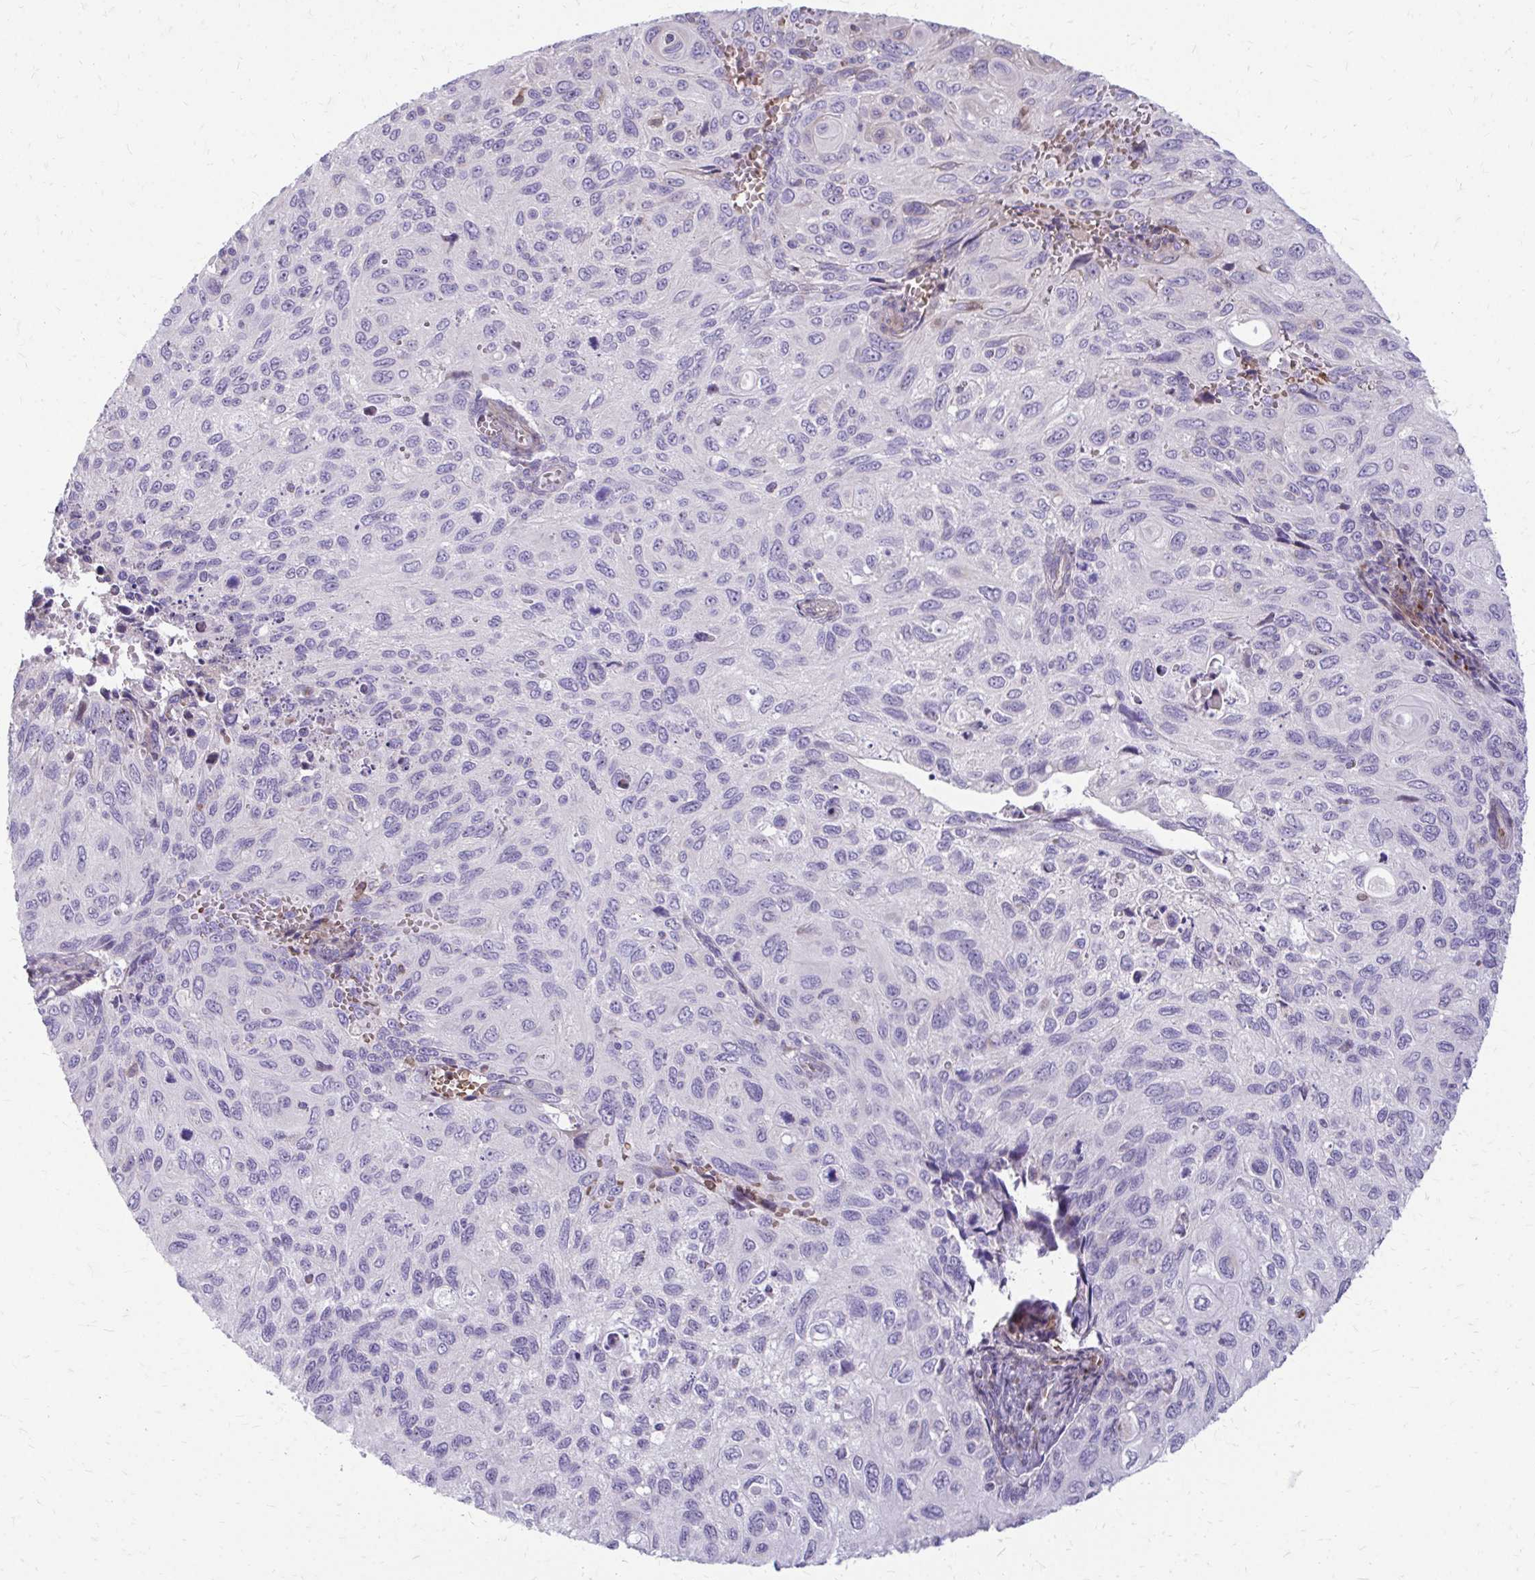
{"staining": {"intensity": "negative", "quantity": "none", "location": "none"}, "tissue": "cervical cancer", "cell_type": "Tumor cells", "image_type": "cancer", "snomed": [{"axis": "morphology", "description": "Squamous cell carcinoma, NOS"}, {"axis": "topography", "description": "Cervix"}], "caption": "Micrograph shows no significant protein positivity in tumor cells of squamous cell carcinoma (cervical).", "gene": "FUNDC2", "patient": {"sex": "female", "age": 70}}